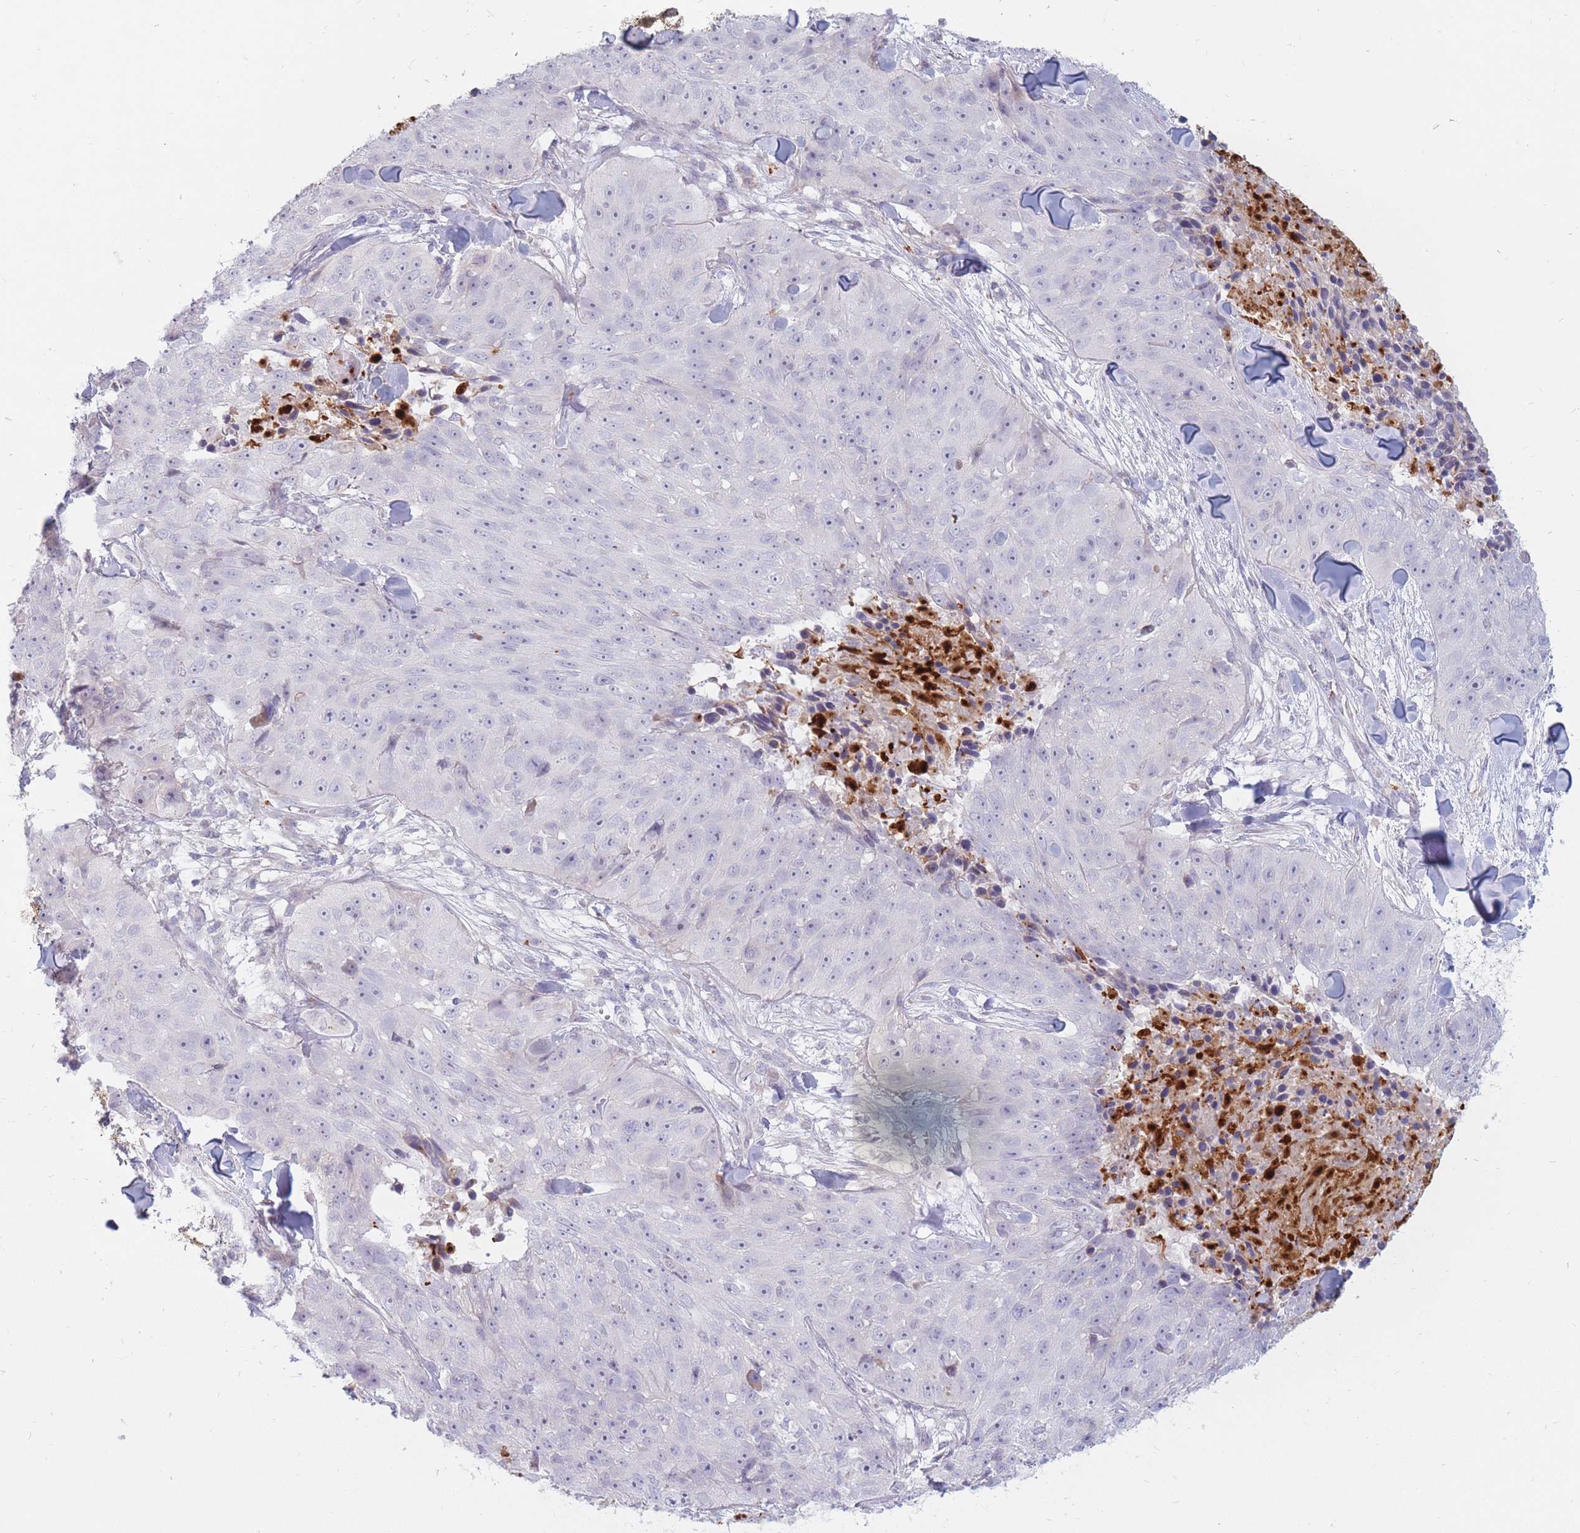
{"staining": {"intensity": "negative", "quantity": "none", "location": "none"}, "tissue": "skin cancer", "cell_type": "Tumor cells", "image_type": "cancer", "snomed": [{"axis": "morphology", "description": "Squamous cell carcinoma, NOS"}, {"axis": "topography", "description": "Skin"}], "caption": "A histopathology image of skin cancer stained for a protein shows no brown staining in tumor cells. The staining is performed using DAB brown chromogen with nuclei counter-stained in using hematoxylin.", "gene": "PTGDR", "patient": {"sex": "female", "age": 87}}